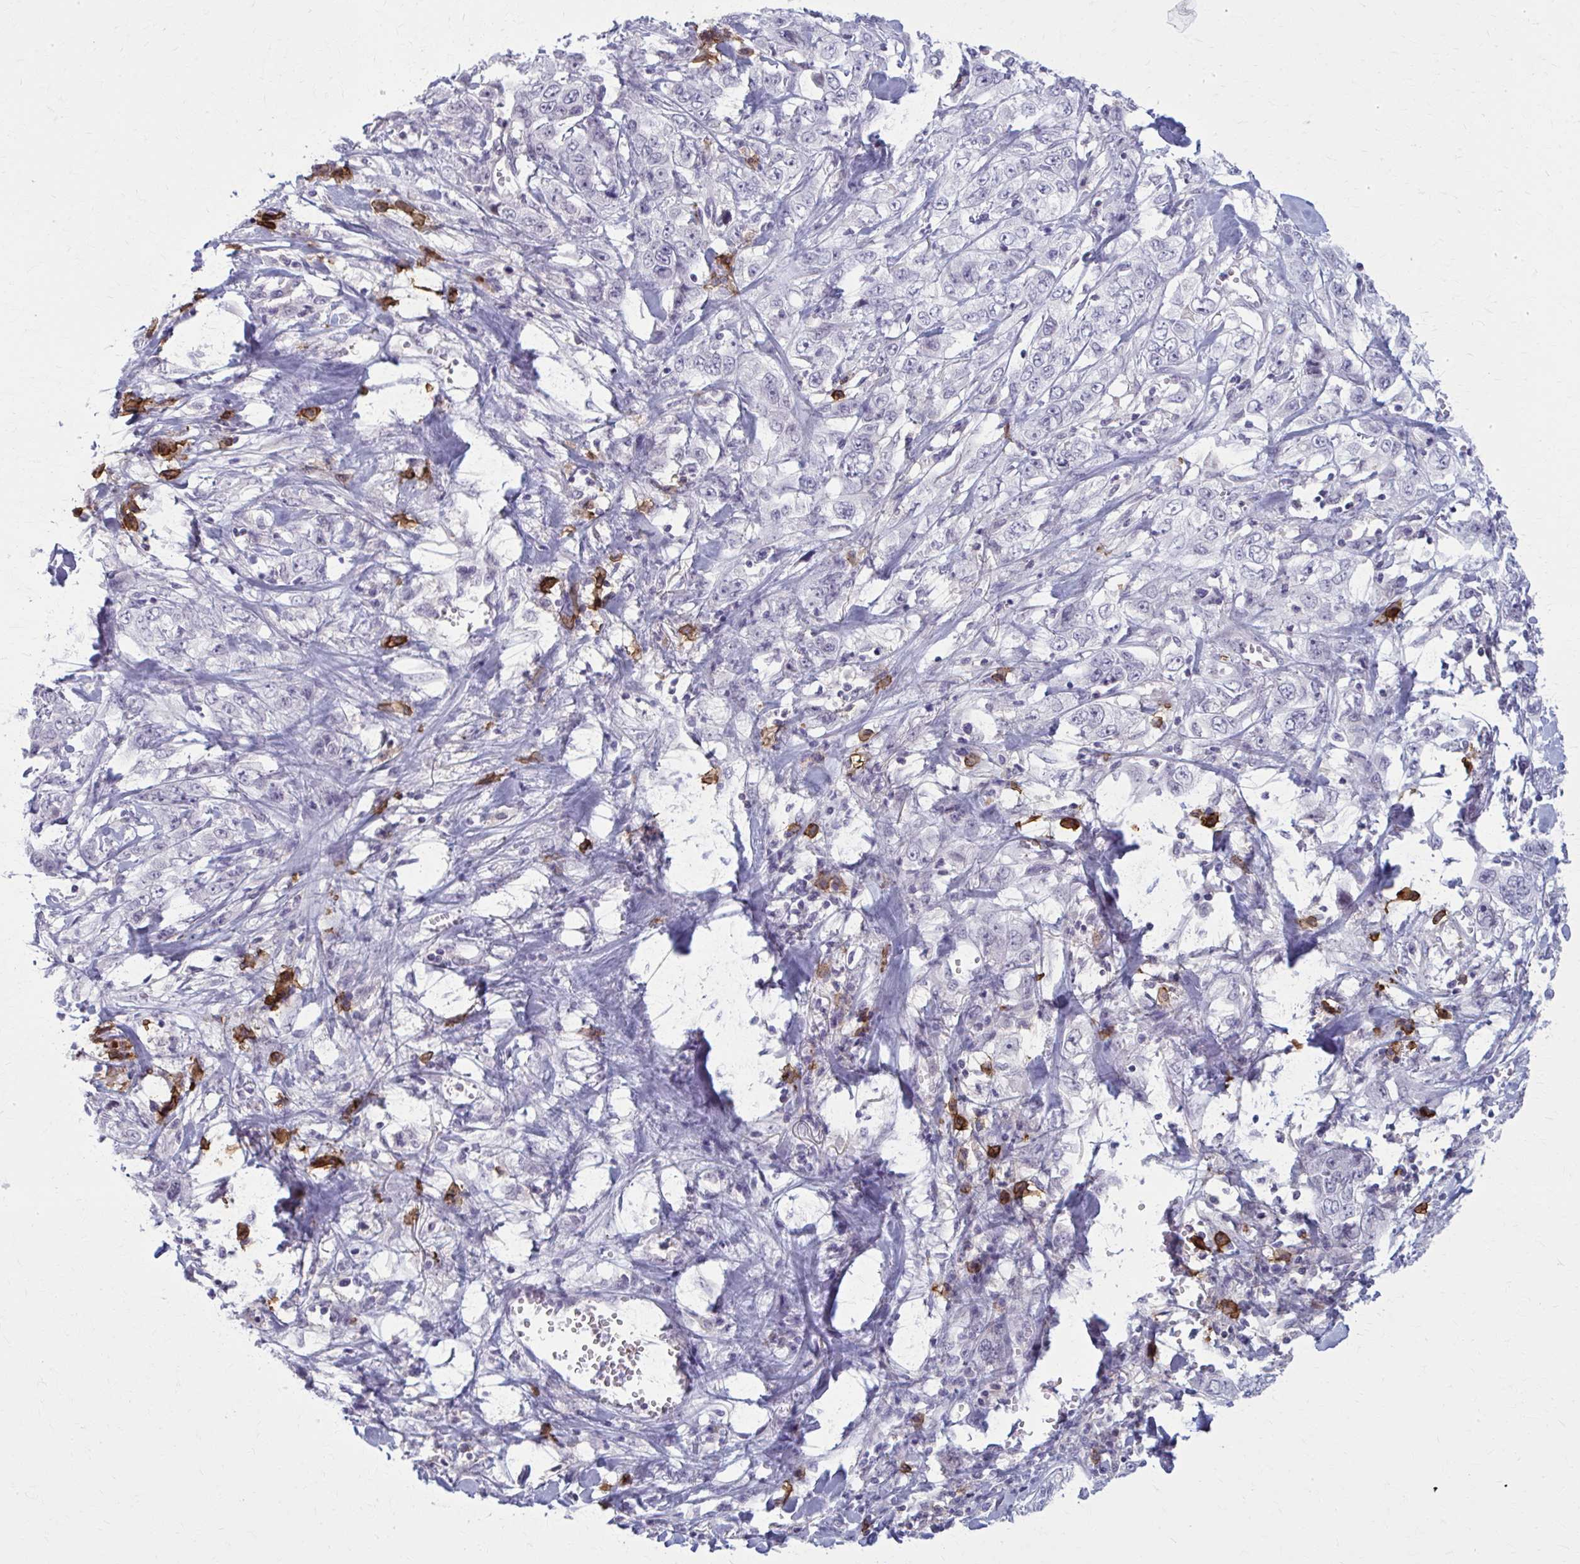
{"staining": {"intensity": "negative", "quantity": "none", "location": "none"}, "tissue": "stomach cancer", "cell_type": "Tumor cells", "image_type": "cancer", "snomed": [{"axis": "morphology", "description": "Adenocarcinoma, NOS"}, {"axis": "topography", "description": "Stomach, upper"}], "caption": "An IHC photomicrograph of stomach adenocarcinoma is shown. There is no staining in tumor cells of stomach adenocarcinoma.", "gene": "CD38", "patient": {"sex": "male", "age": 62}}